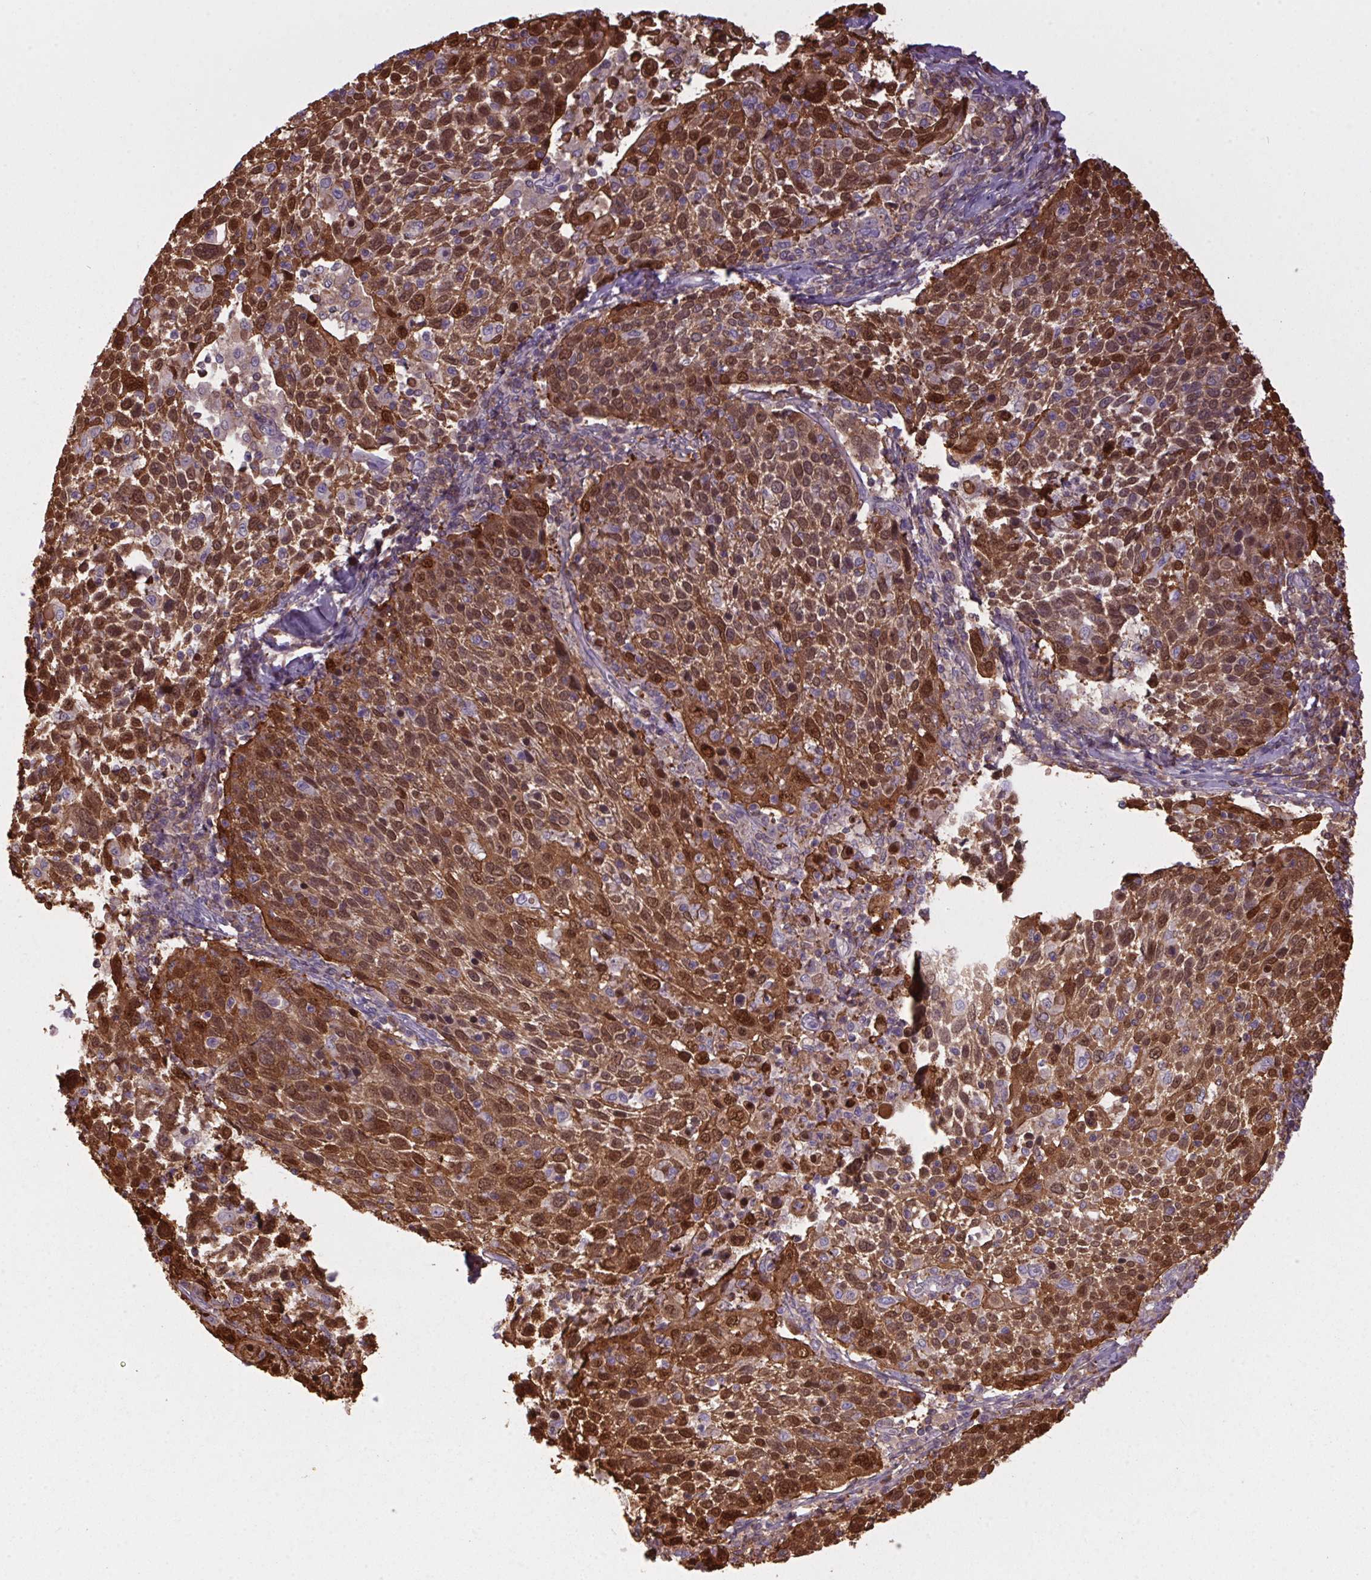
{"staining": {"intensity": "strong", "quantity": ">75%", "location": "cytoplasmic/membranous,nuclear"}, "tissue": "cervical cancer", "cell_type": "Tumor cells", "image_type": "cancer", "snomed": [{"axis": "morphology", "description": "Squamous cell carcinoma, NOS"}, {"axis": "topography", "description": "Cervix"}], "caption": "Strong cytoplasmic/membranous and nuclear expression for a protein is present in about >75% of tumor cells of cervical cancer (squamous cell carcinoma) using IHC.", "gene": "S100A2", "patient": {"sex": "female", "age": 61}}